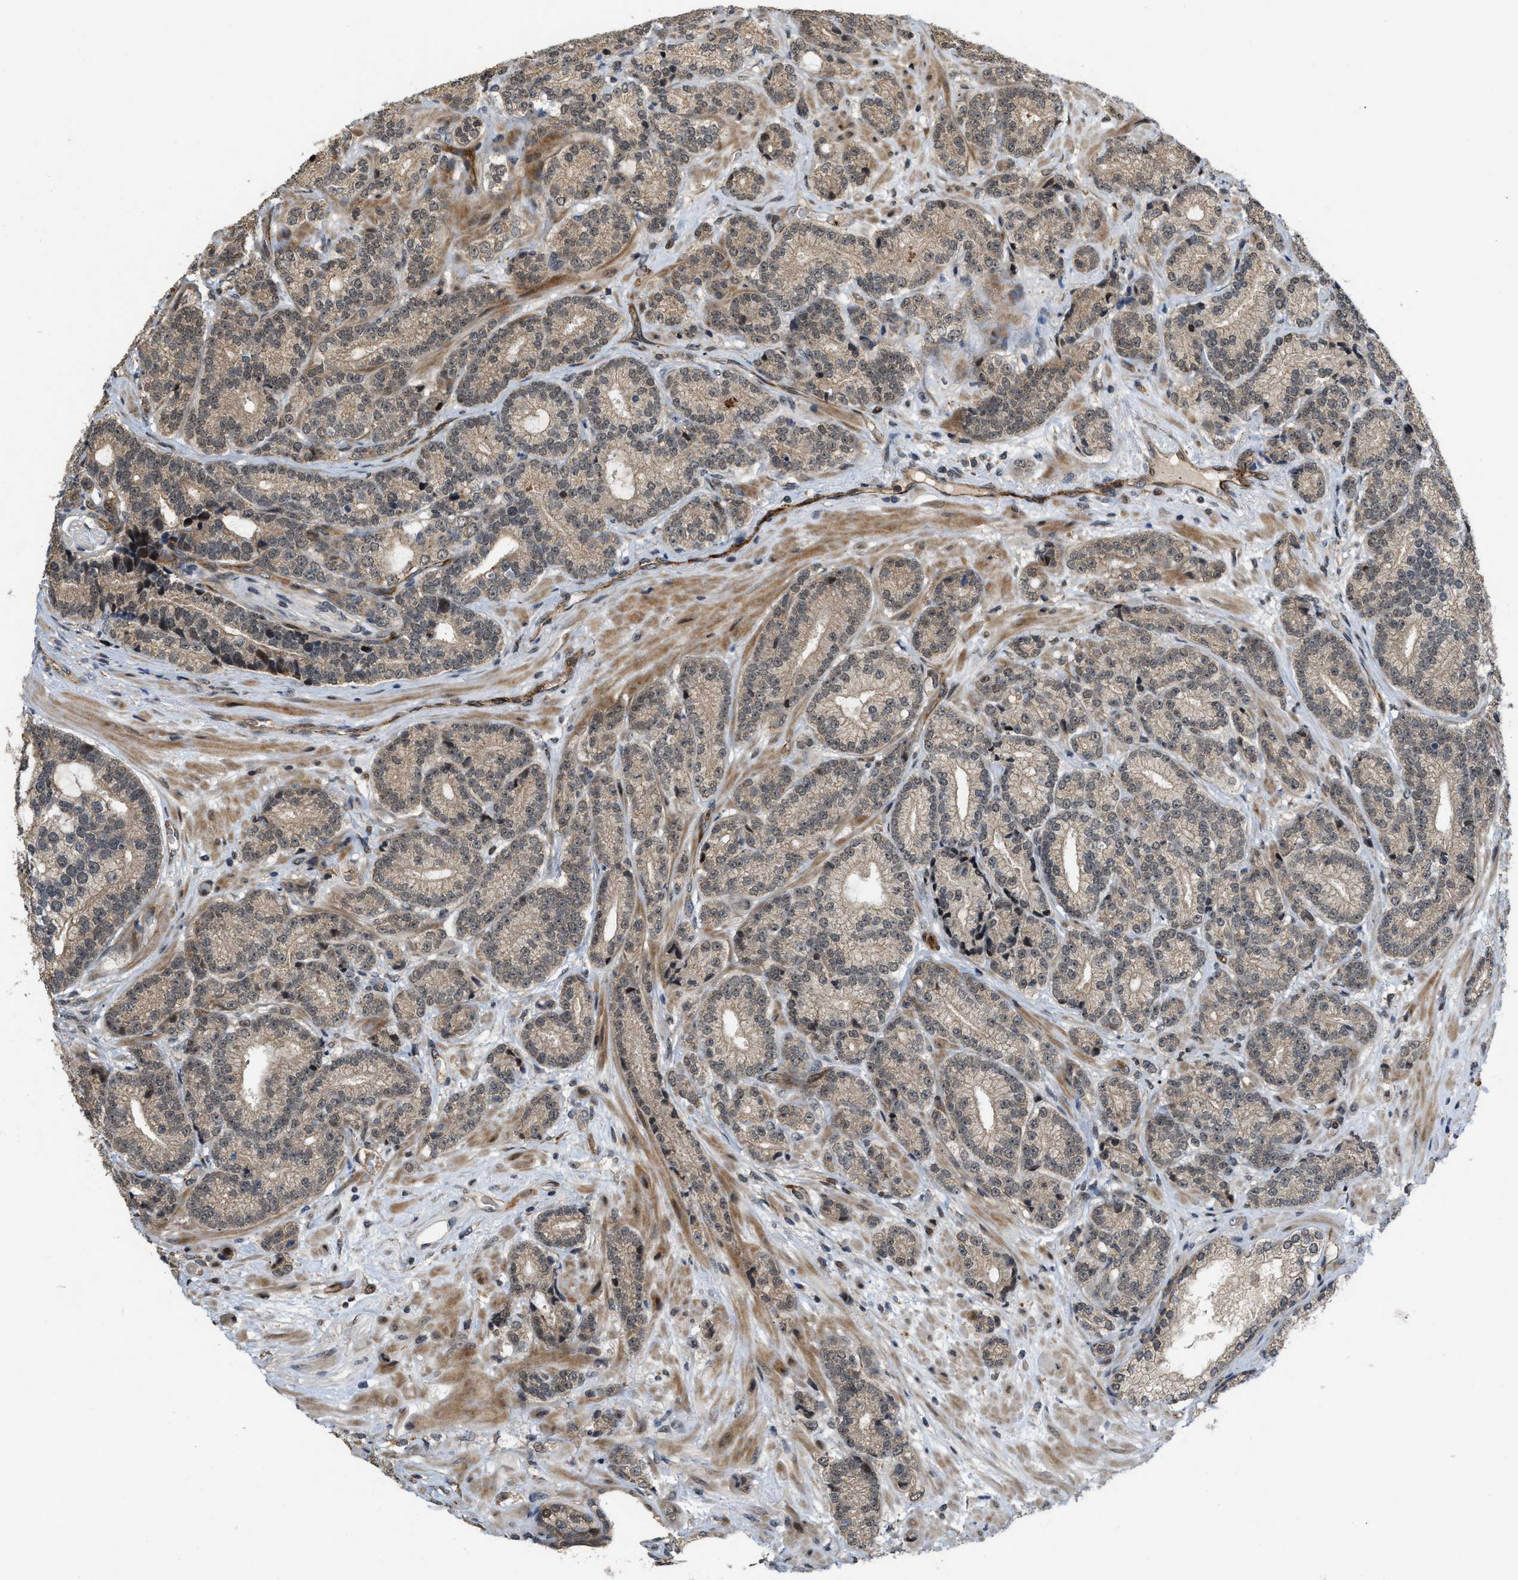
{"staining": {"intensity": "weak", "quantity": ">75%", "location": "cytoplasmic/membranous"}, "tissue": "prostate cancer", "cell_type": "Tumor cells", "image_type": "cancer", "snomed": [{"axis": "morphology", "description": "Adenocarcinoma, High grade"}, {"axis": "topography", "description": "Prostate"}], "caption": "Immunohistochemical staining of adenocarcinoma (high-grade) (prostate) exhibits weak cytoplasmic/membranous protein staining in about >75% of tumor cells.", "gene": "DPF2", "patient": {"sex": "male", "age": 61}}